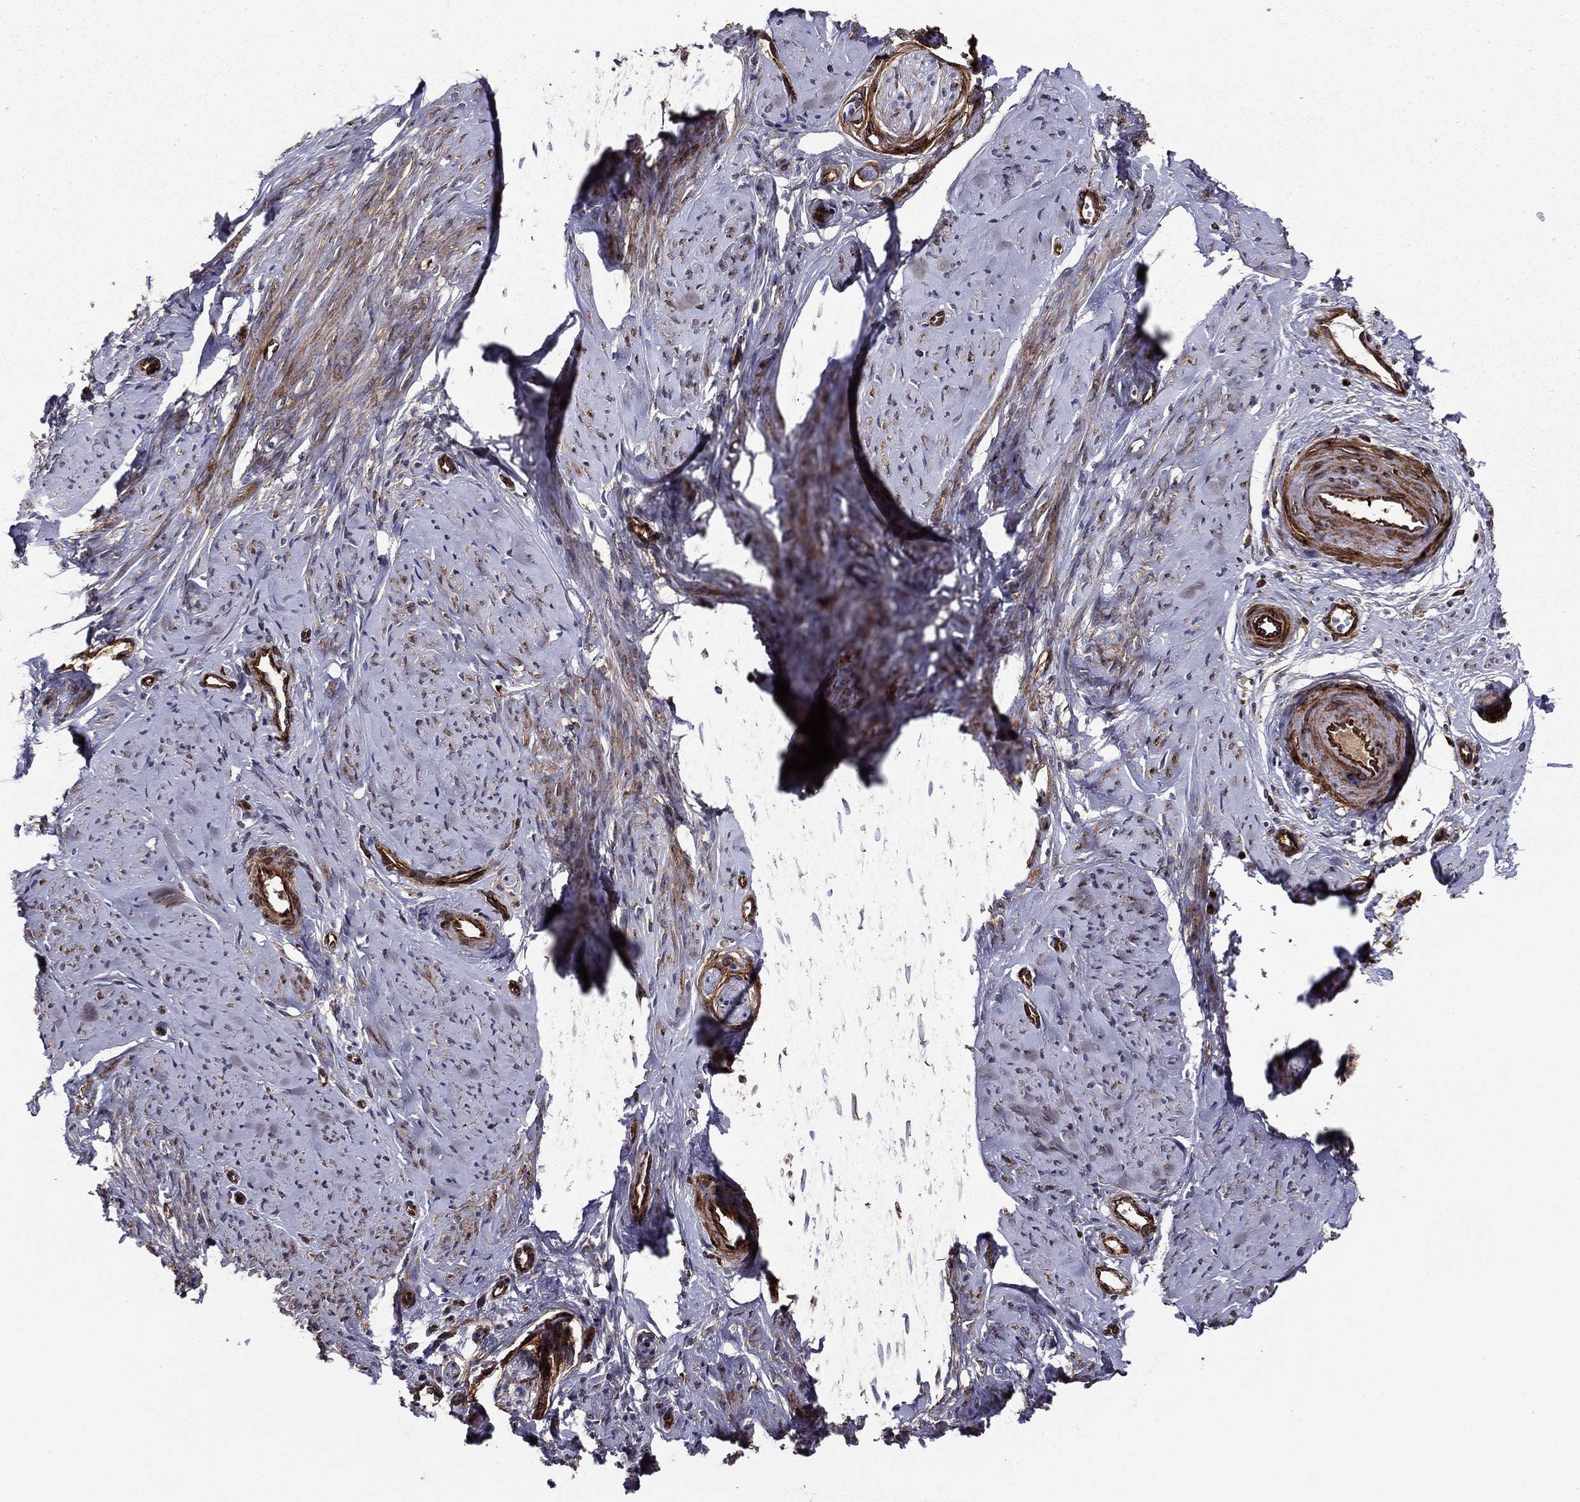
{"staining": {"intensity": "strong", "quantity": "25%-75%", "location": "cytoplasmic/membranous"}, "tissue": "smooth muscle", "cell_type": "Smooth muscle cells", "image_type": "normal", "snomed": [{"axis": "morphology", "description": "Normal tissue, NOS"}, {"axis": "topography", "description": "Smooth muscle"}], "caption": "Smooth muscle cells display high levels of strong cytoplasmic/membranous staining in about 25%-75% of cells in unremarkable smooth muscle. The protein is shown in brown color, while the nuclei are stained blue.", "gene": "EHBP1L1", "patient": {"sex": "female", "age": 48}}